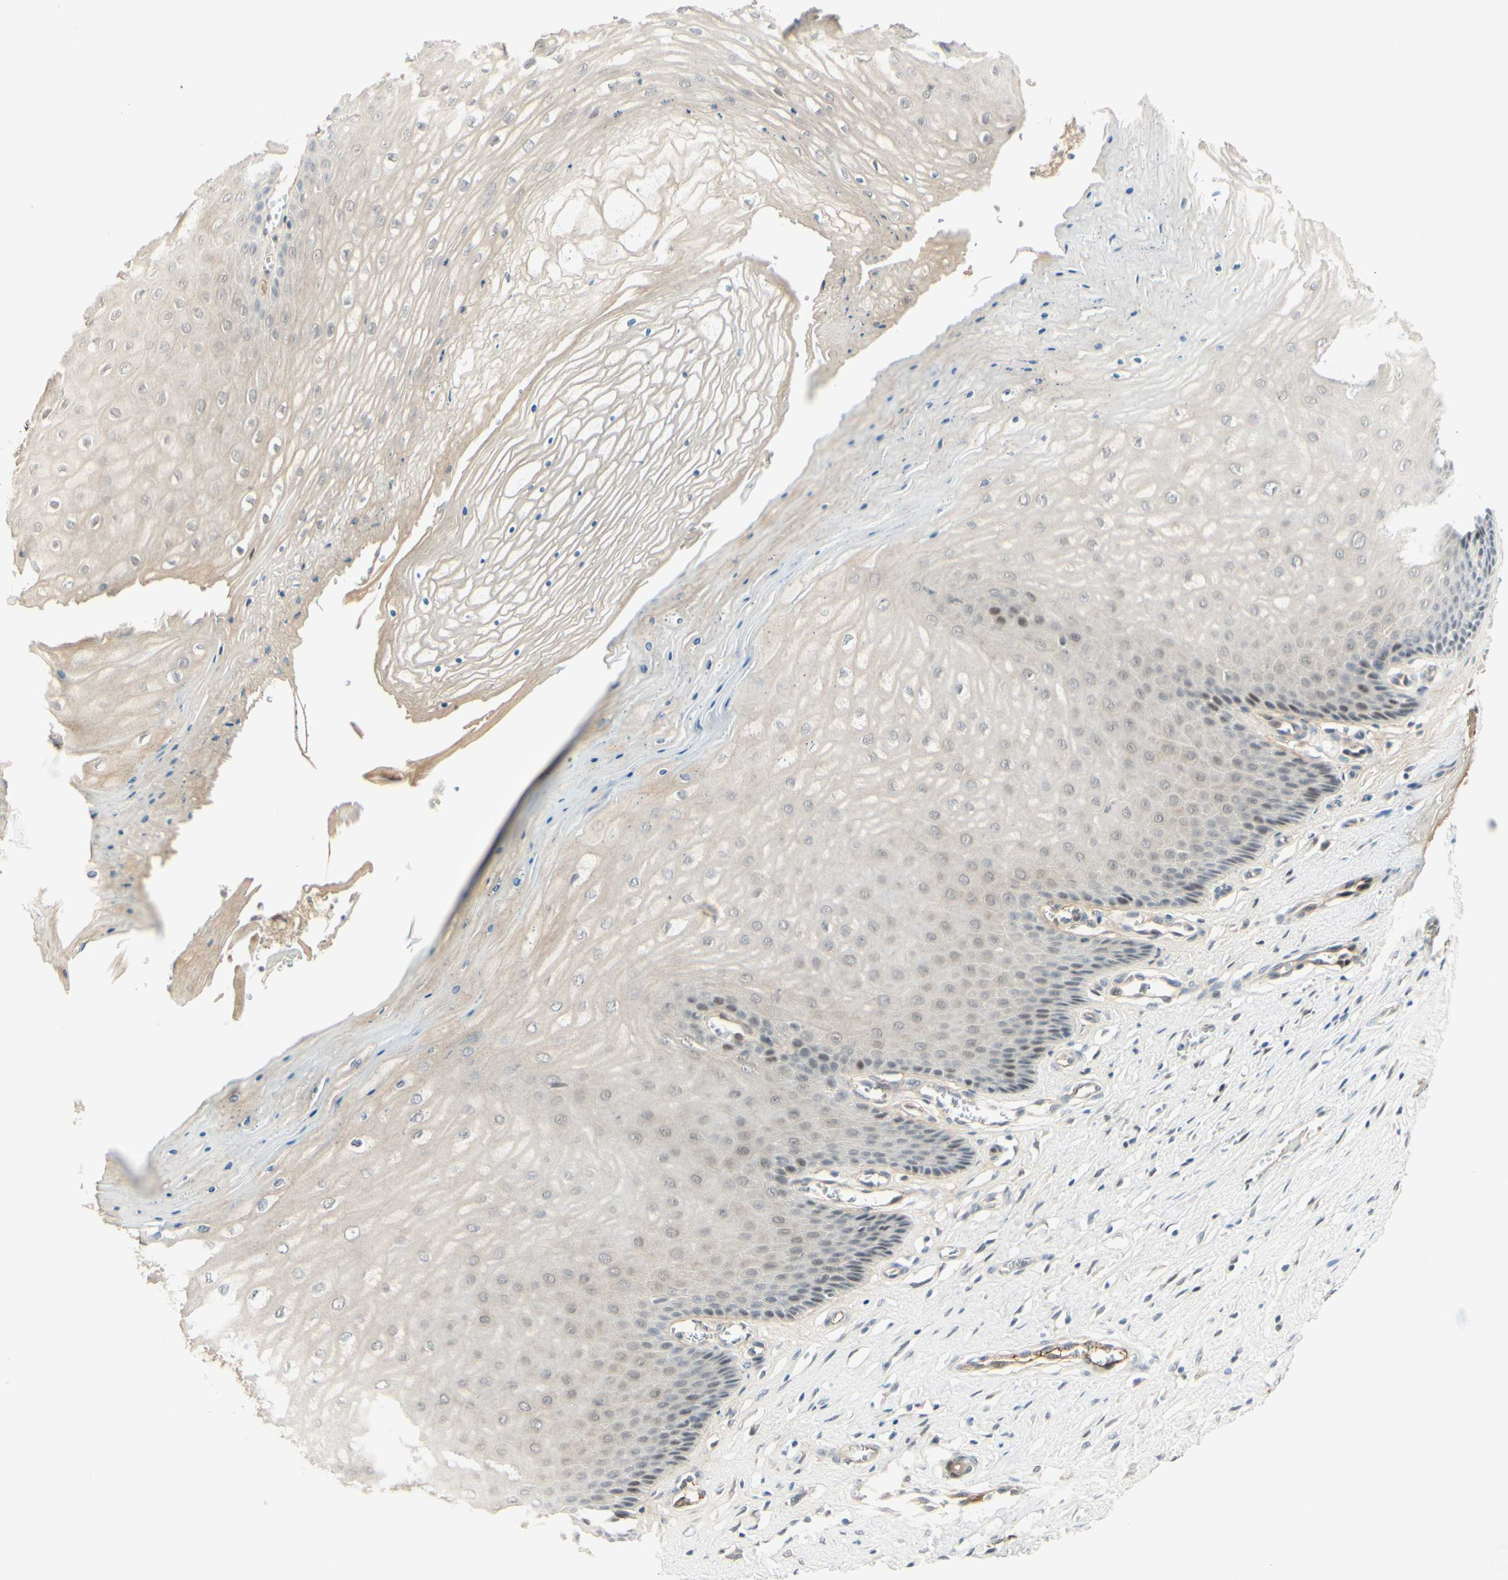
{"staining": {"intensity": "weak", "quantity": "<25%", "location": "cytoplasmic/membranous,nuclear"}, "tissue": "cervix", "cell_type": "Glandular cells", "image_type": "normal", "snomed": [{"axis": "morphology", "description": "Normal tissue, NOS"}, {"axis": "topography", "description": "Cervix"}], "caption": "Photomicrograph shows no protein positivity in glandular cells of benign cervix. (Immunohistochemistry (ihc), brightfield microscopy, high magnification).", "gene": "ANGPT2", "patient": {"sex": "female", "age": 55}}